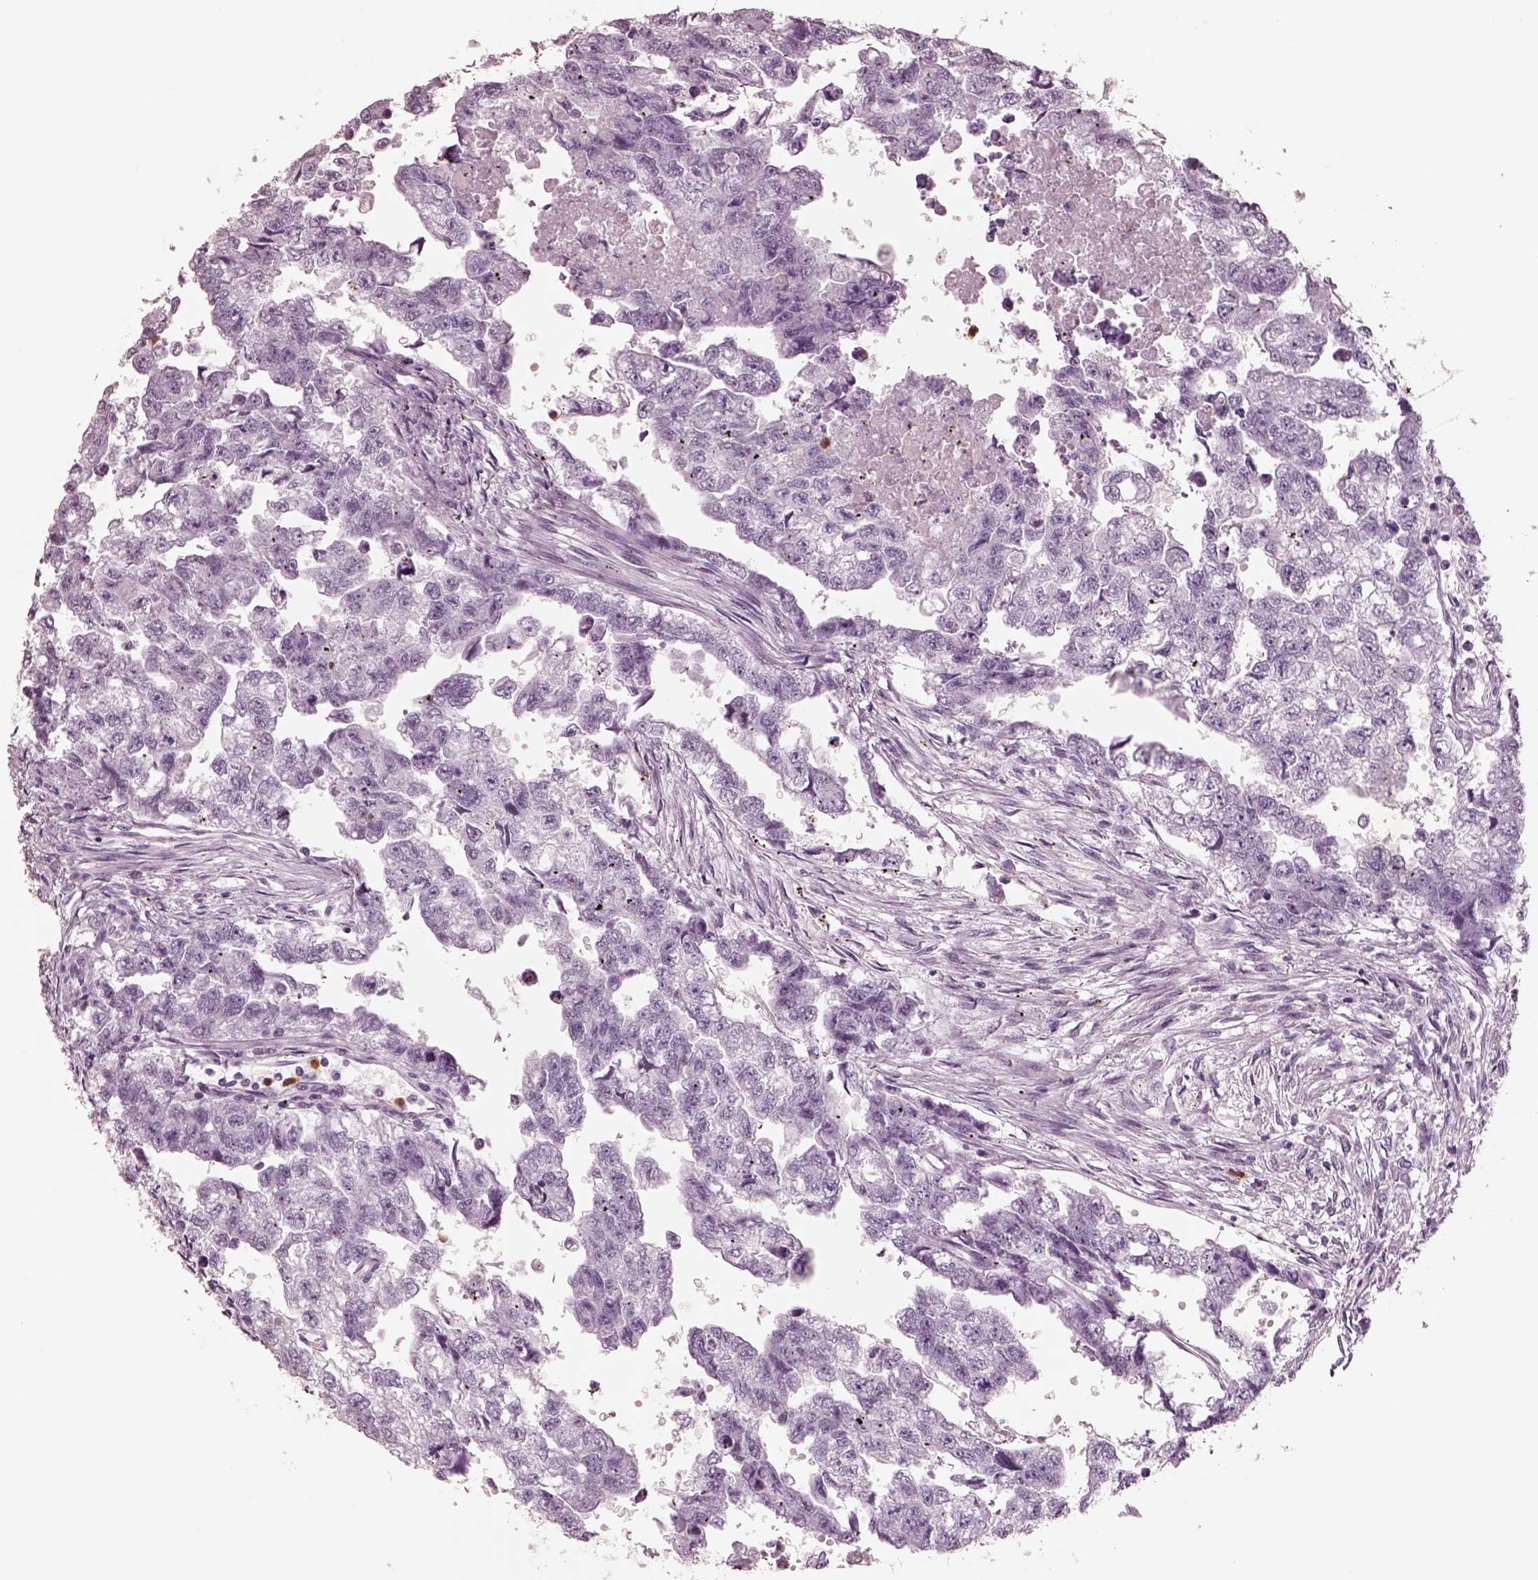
{"staining": {"intensity": "negative", "quantity": "none", "location": "none"}, "tissue": "testis cancer", "cell_type": "Tumor cells", "image_type": "cancer", "snomed": [{"axis": "morphology", "description": "Carcinoma, Embryonal, NOS"}, {"axis": "morphology", "description": "Teratoma, malignant, NOS"}, {"axis": "topography", "description": "Testis"}], "caption": "The IHC histopathology image has no significant staining in tumor cells of testis cancer tissue. (Stains: DAB immunohistochemistry with hematoxylin counter stain, Microscopy: brightfield microscopy at high magnification).", "gene": "ELANE", "patient": {"sex": "male", "age": 44}}